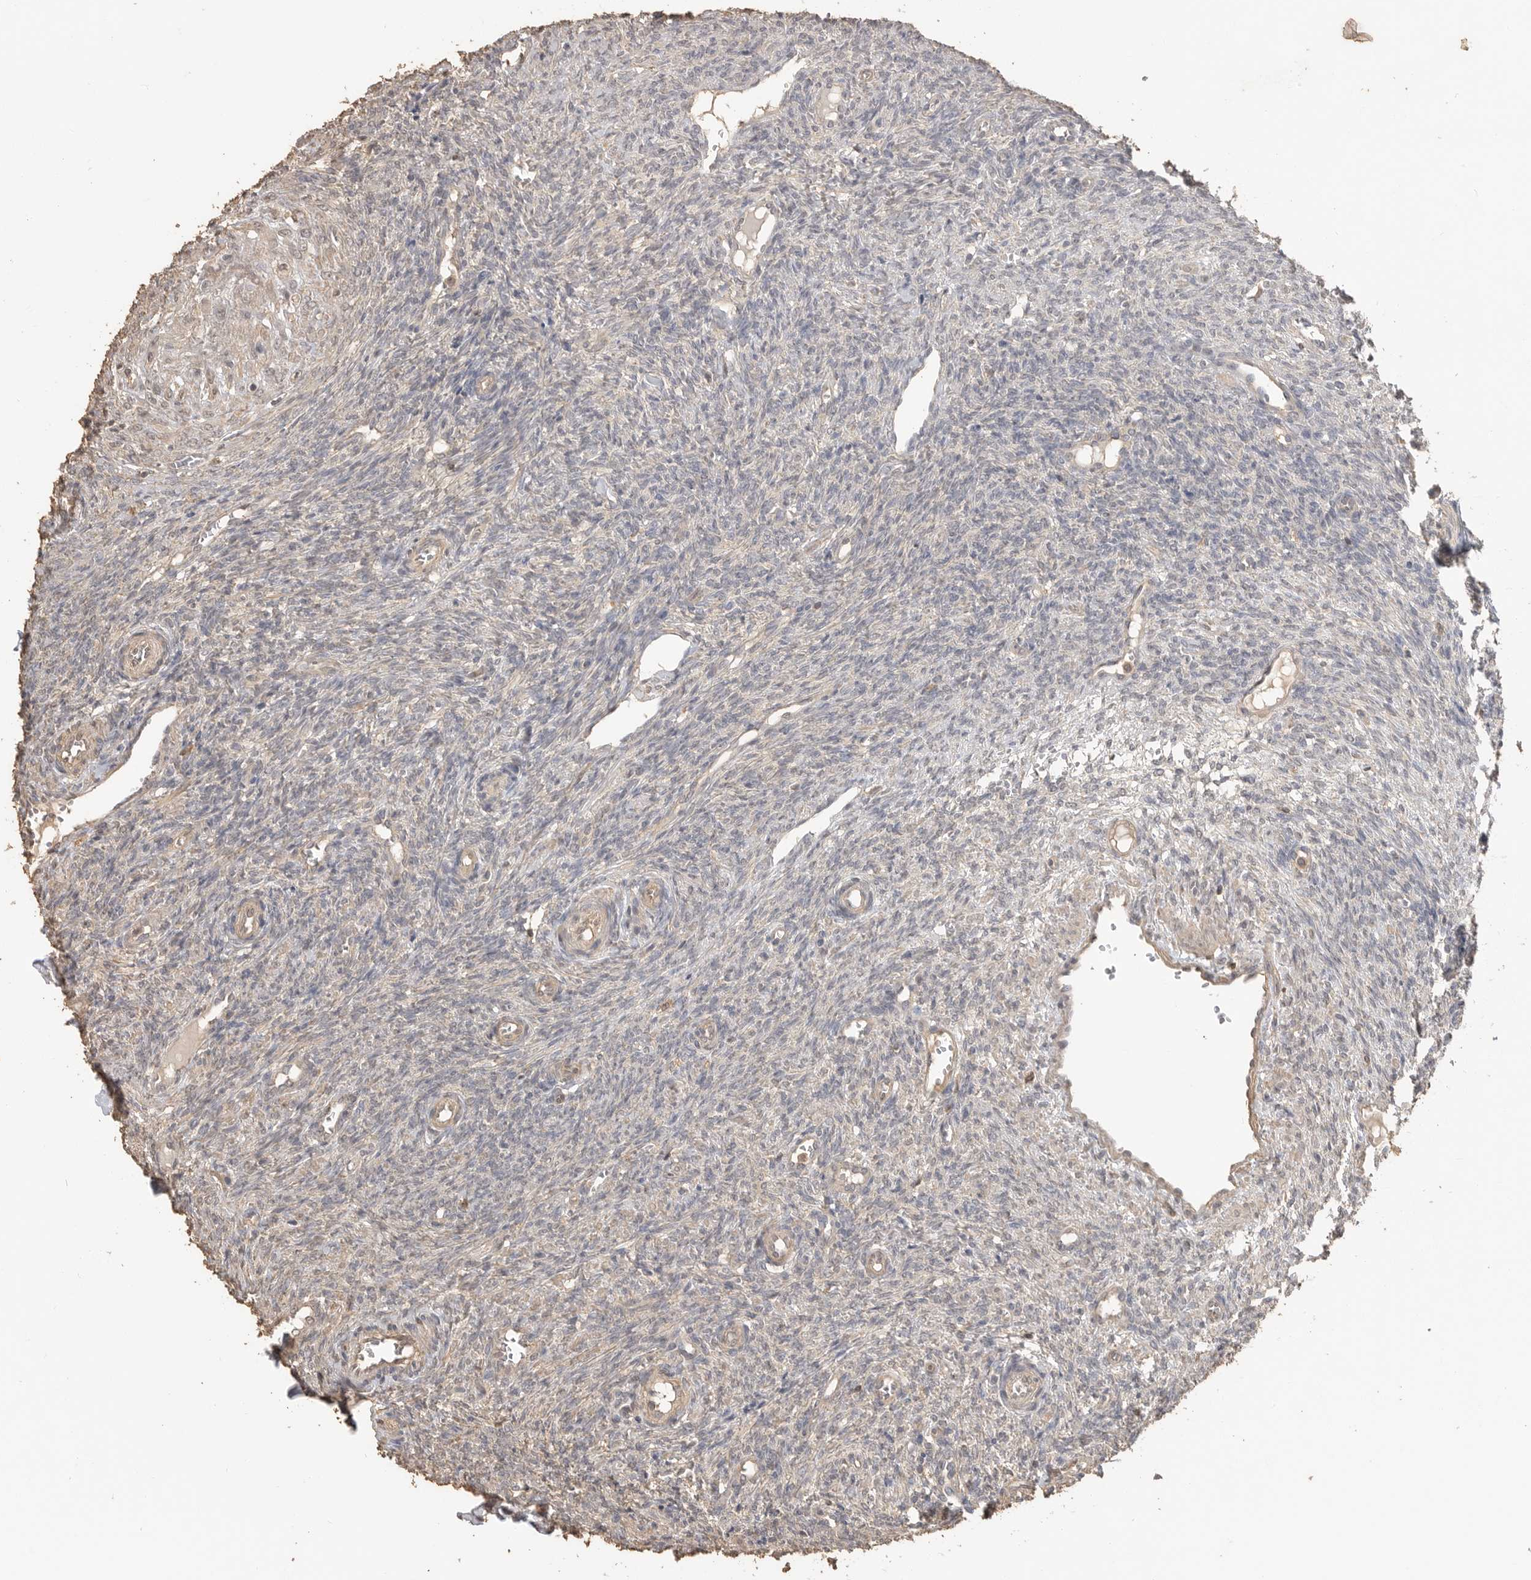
{"staining": {"intensity": "weak", "quantity": ">75%", "location": "cytoplasmic/membranous"}, "tissue": "ovary", "cell_type": "Follicle cells", "image_type": "normal", "snomed": [{"axis": "morphology", "description": "Normal tissue, NOS"}, {"axis": "topography", "description": "Ovary"}], "caption": "Weak cytoplasmic/membranous expression is identified in about >75% of follicle cells in normal ovary. The protein of interest is shown in brown color, while the nuclei are stained blue.", "gene": "MAP2K1", "patient": {"sex": "female", "age": 41}}